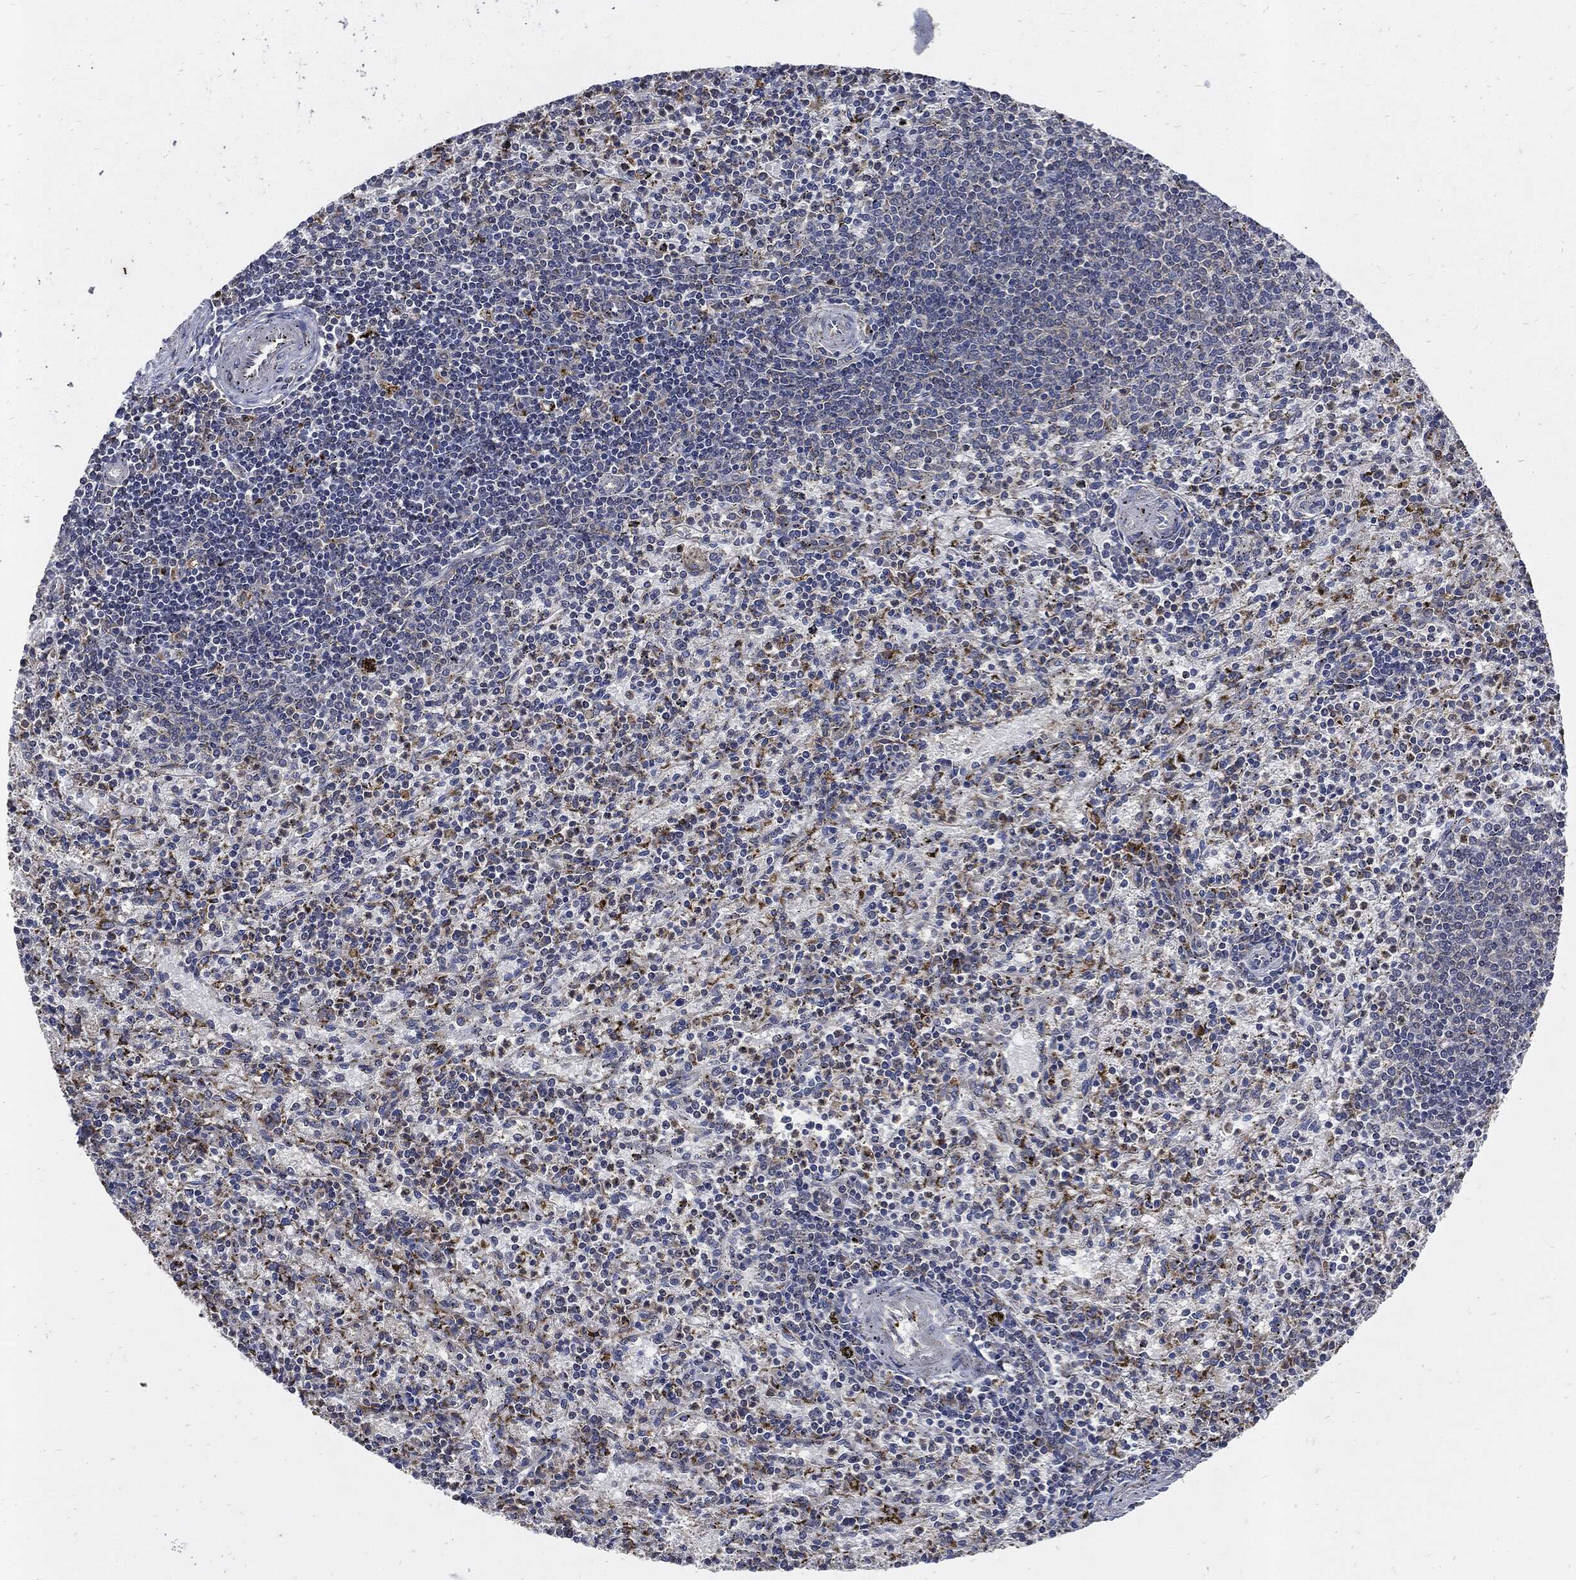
{"staining": {"intensity": "strong", "quantity": "<25%", "location": "cytoplasmic/membranous"}, "tissue": "spleen", "cell_type": "Cells in red pulp", "image_type": "normal", "snomed": [{"axis": "morphology", "description": "Normal tissue, NOS"}, {"axis": "topography", "description": "Spleen"}], "caption": "Immunohistochemistry of normal spleen exhibits medium levels of strong cytoplasmic/membranous staining in about <25% of cells in red pulp.", "gene": "SLC31A2", "patient": {"sex": "female", "age": 37}}